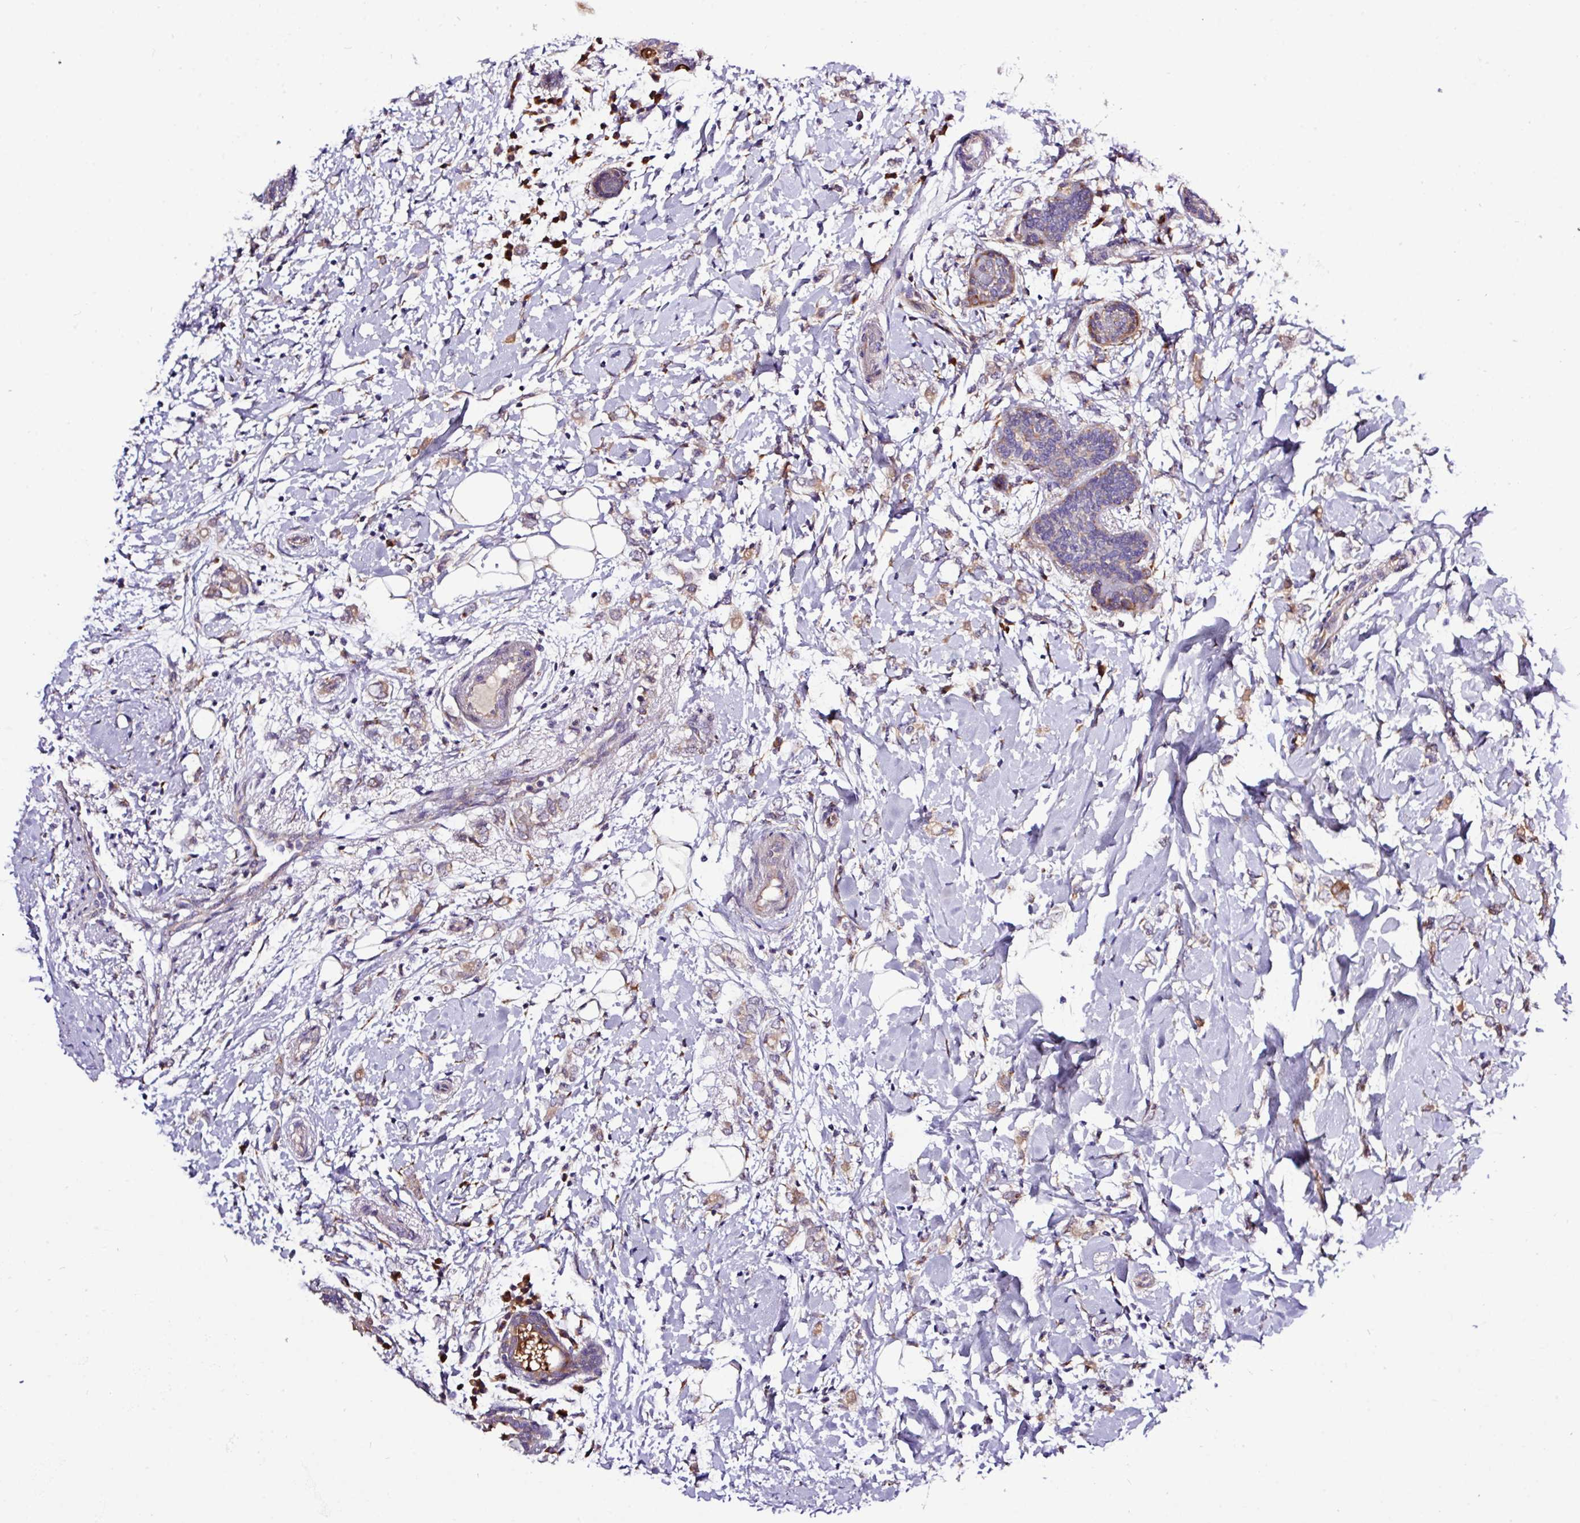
{"staining": {"intensity": "weak", "quantity": "25%-75%", "location": "cytoplasmic/membranous"}, "tissue": "breast cancer", "cell_type": "Tumor cells", "image_type": "cancer", "snomed": [{"axis": "morphology", "description": "Normal tissue, NOS"}, {"axis": "morphology", "description": "Lobular carcinoma"}, {"axis": "topography", "description": "Breast"}], "caption": "IHC image of neoplastic tissue: lobular carcinoma (breast) stained using immunohistochemistry shows low levels of weak protein expression localized specifically in the cytoplasmic/membranous of tumor cells, appearing as a cytoplasmic/membranous brown color.", "gene": "TM2D2", "patient": {"sex": "female", "age": 47}}